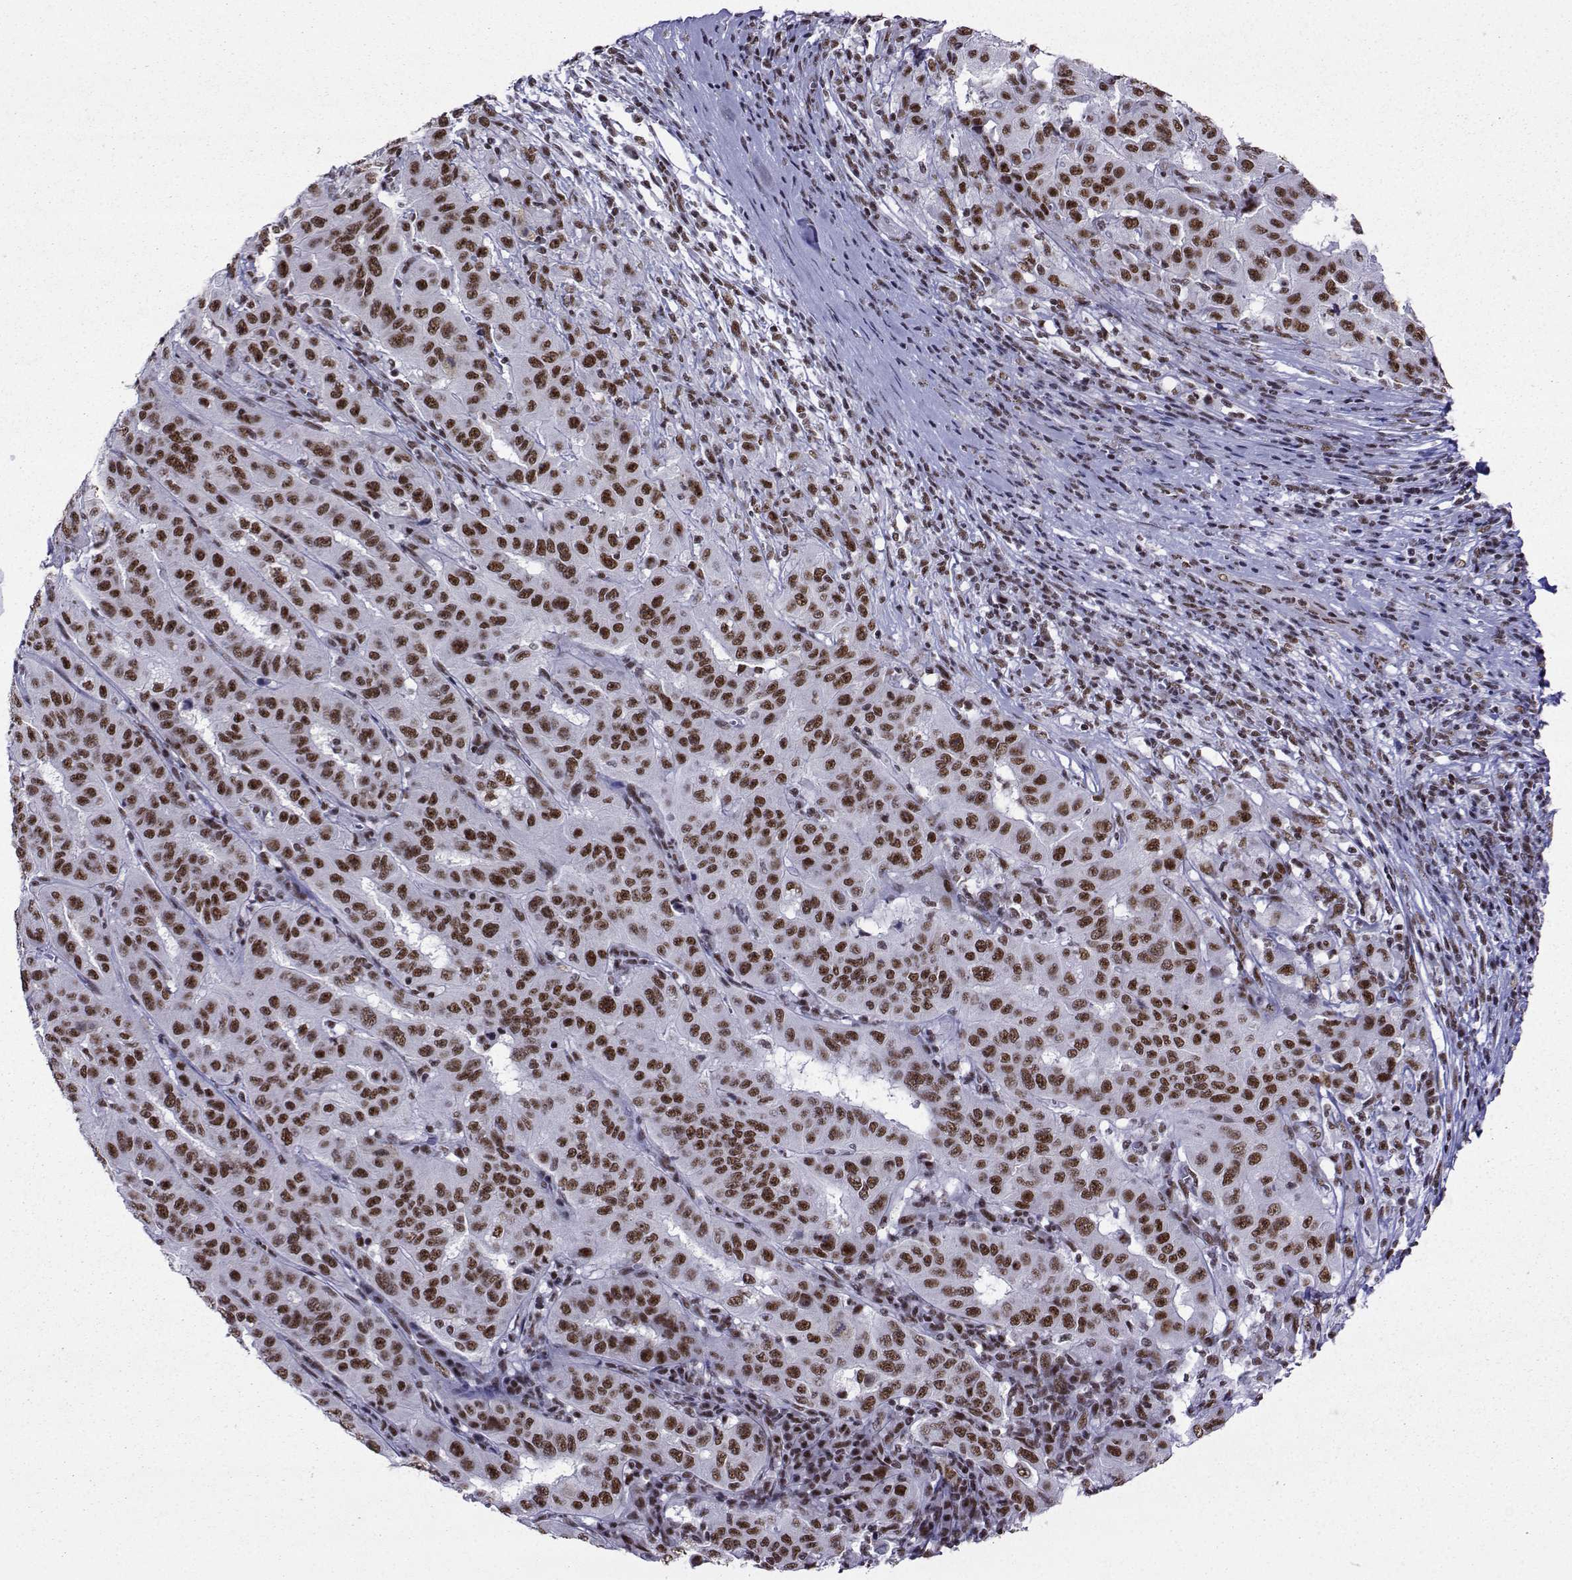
{"staining": {"intensity": "strong", "quantity": "25%-75%", "location": "nuclear"}, "tissue": "pancreatic cancer", "cell_type": "Tumor cells", "image_type": "cancer", "snomed": [{"axis": "morphology", "description": "Adenocarcinoma, NOS"}, {"axis": "topography", "description": "Pancreas"}], "caption": "Immunohistochemical staining of pancreatic cancer demonstrates high levels of strong nuclear protein expression in about 25%-75% of tumor cells. The protein is shown in brown color, while the nuclei are stained blue.", "gene": "SNRPB2", "patient": {"sex": "male", "age": 63}}